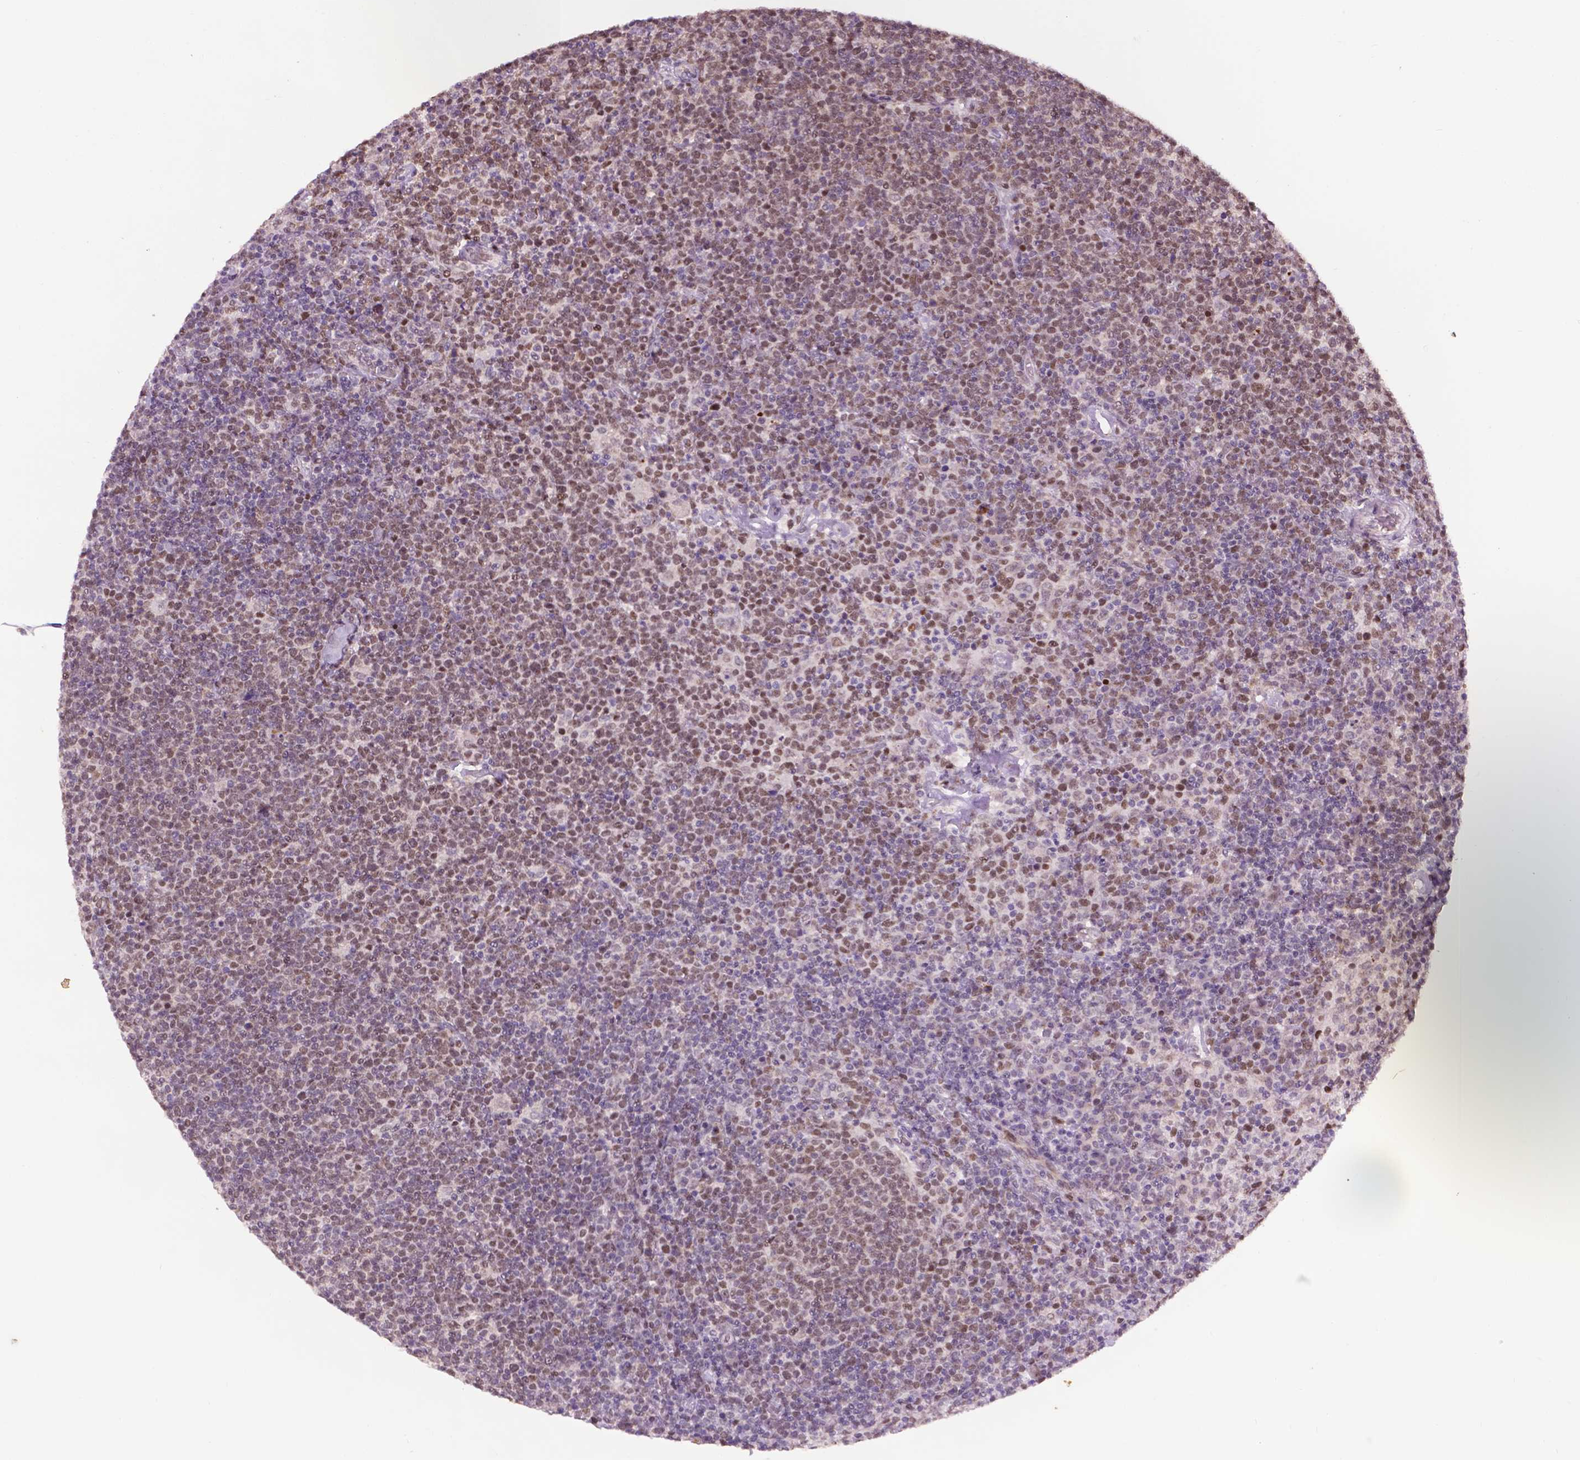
{"staining": {"intensity": "moderate", "quantity": "25%-75%", "location": "nuclear"}, "tissue": "lymphoma", "cell_type": "Tumor cells", "image_type": "cancer", "snomed": [{"axis": "morphology", "description": "Malignant lymphoma, non-Hodgkin's type, High grade"}, {"axis": "topography", "description": "Lymph node"}], "caption": "Protein expression analysis of malignant lymphoma, non-Hodgkin's type (high-grade) exhibits moderate nuclear expression in about 25%-75% of tumor cells. (DAB (3,3'-diaminobenzidine) IHC with brightfield microscopy, high magnification).", "gene": "ZNF41", "patient": {"sex": "male", "age": 61}}